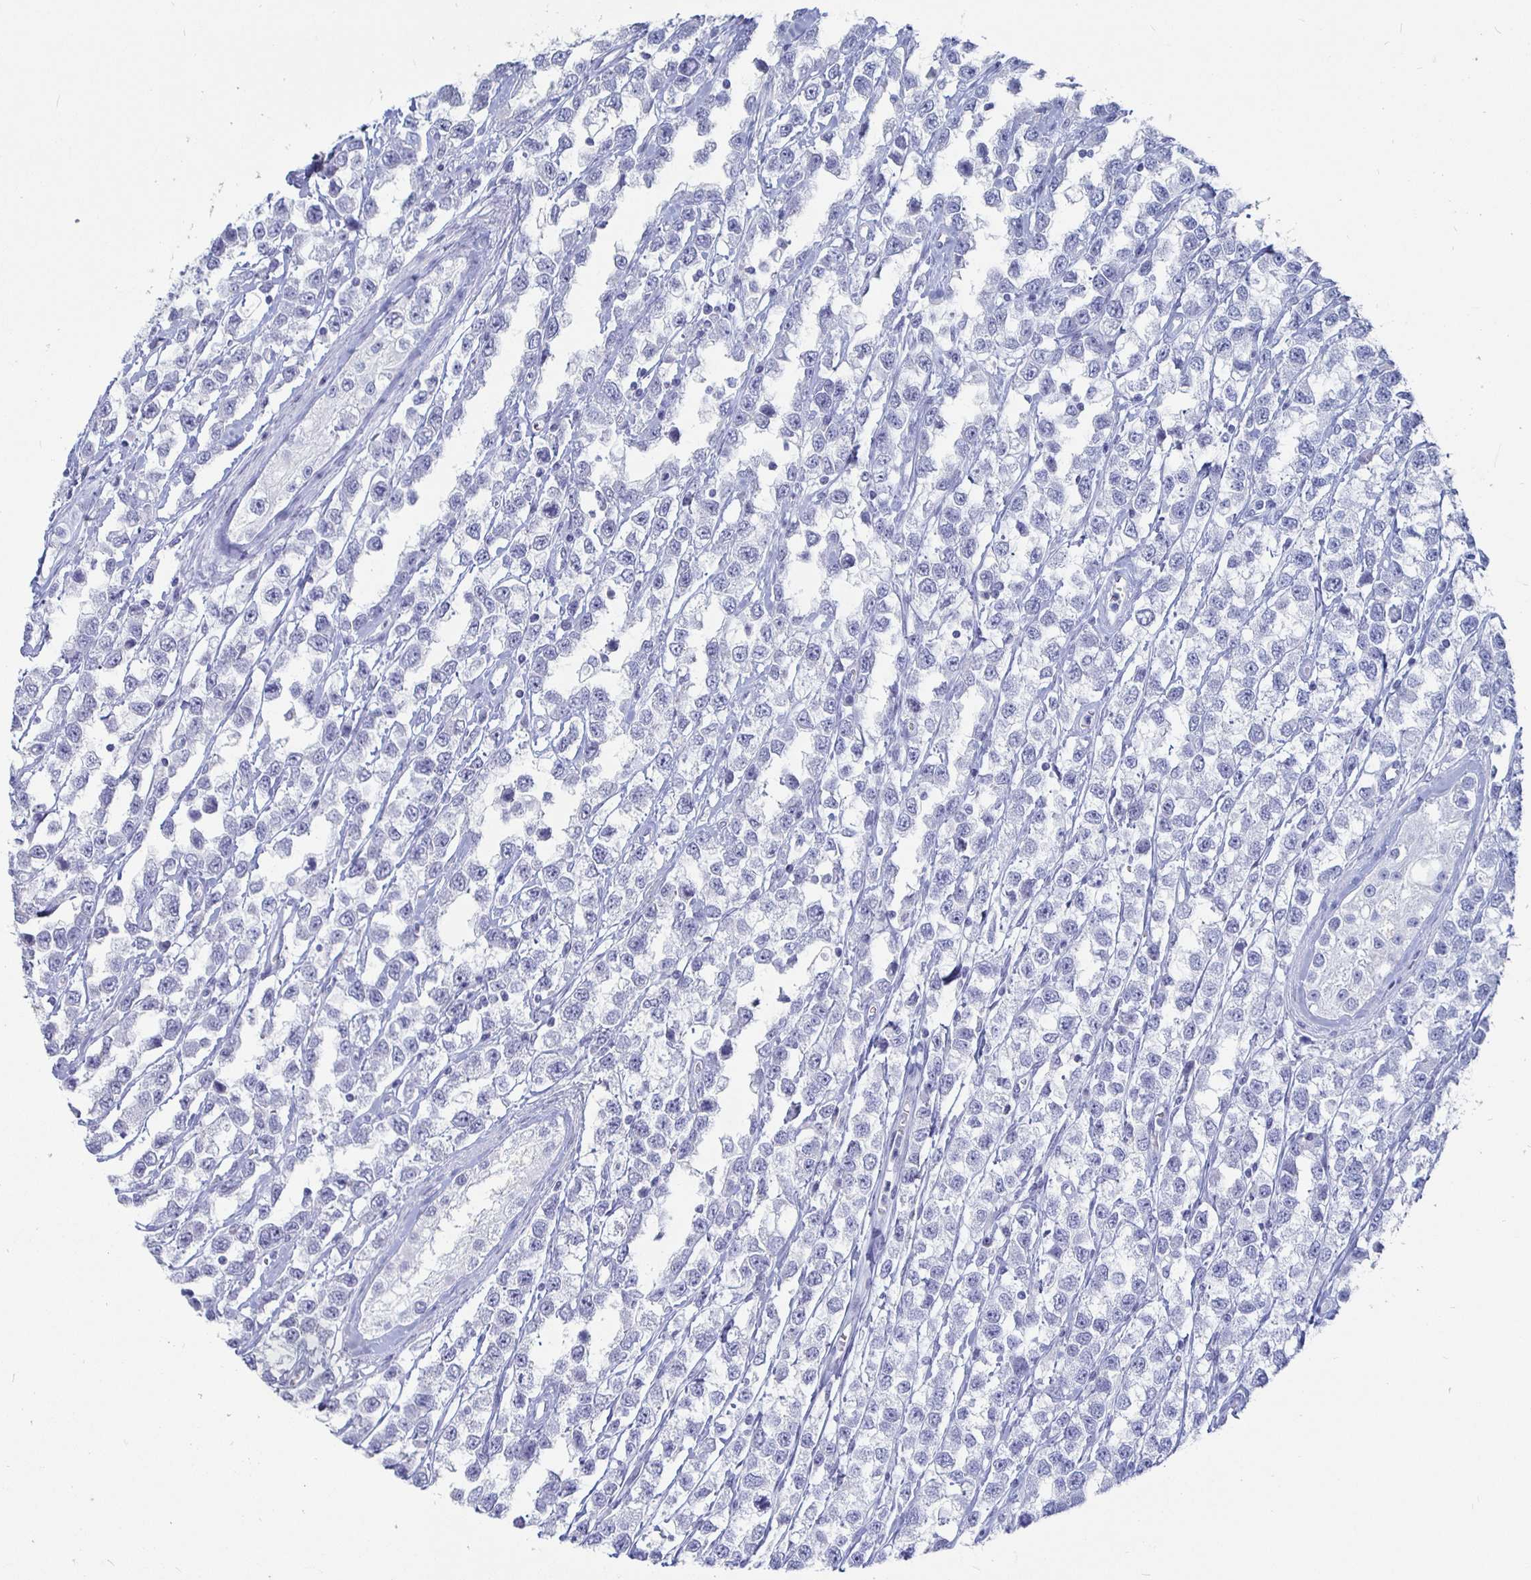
{"staining": {"intensity": "negative", "quantity": "none", "location": "none"}, "tissue": "testis cancer", "cell_type": "Tumor cells", "image_type": "cancer", "snomed": [{"axis": "morphology", "description": "Seminoma, NOS"}, {"axis": "topography", "description": "Testis"}], "caption": "High magnification brightfield microscopy of testis cancer stained with DAB (brown) and counterstained with hematoxylin (blue): tumor cells show no significant staining.", "gene": "CA9", "patient": {"sex": "male", "age": 34}}